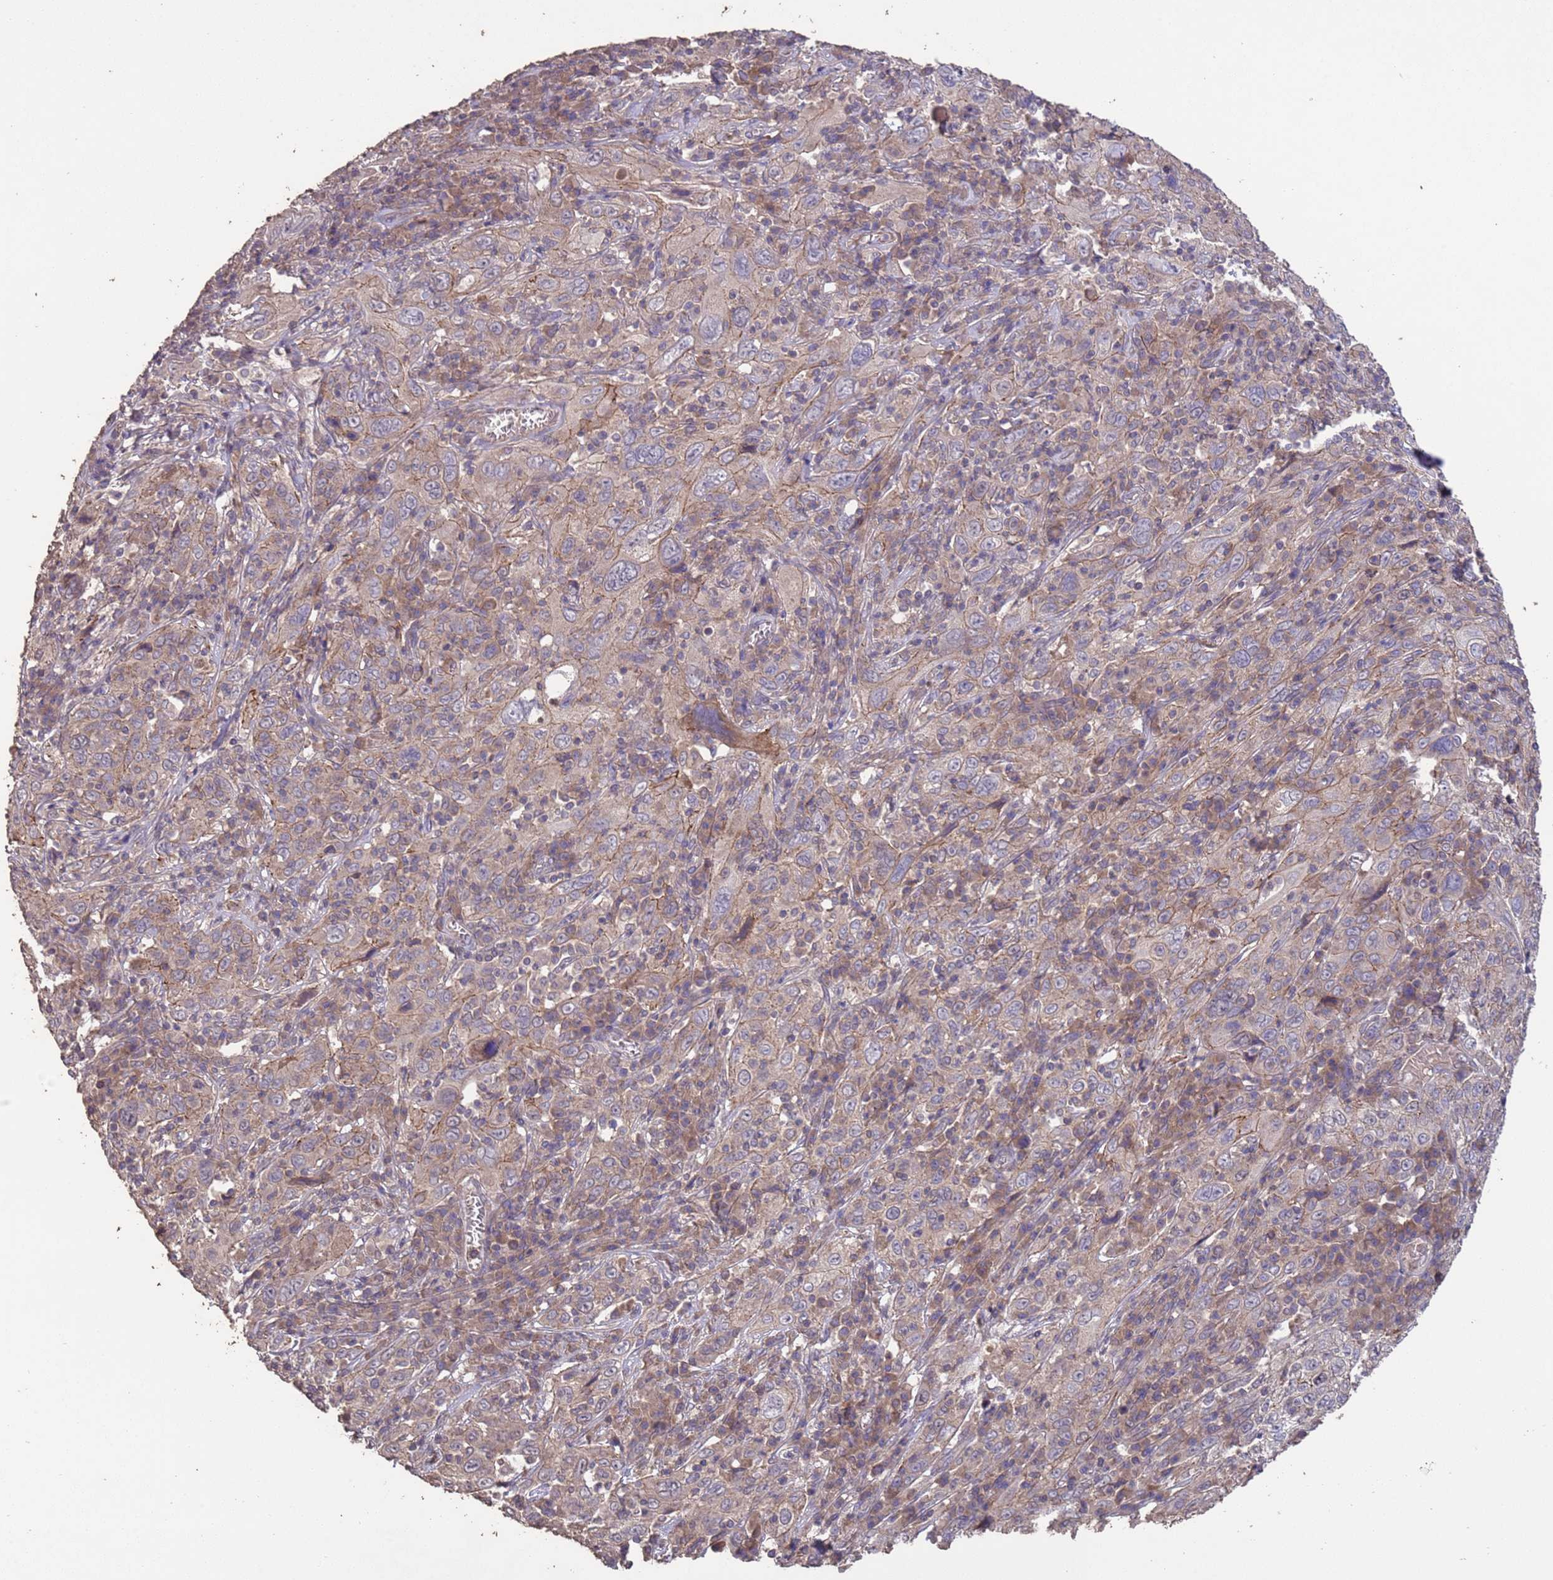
{"staining": {"intensity": "weak", "quantity": "25%-75%", "location": "cytoplasmic/membranous"}, "tissue": "cervical cancer", "cell_type": "Tumor cells", "image_type": "cancer", "snomed": [{"axis": "morphology", "description": "Squamous cell carcinoma, NOS"}, {"axis": "topography", "description": "Cervix"}], "caption": "Protein staining exhibits weak cytoplasmic/membranous staining in approximately 25%-75% of tumor cells in cervical cancer (squamous cell carcinoma).", "gene": "SLC9B2", "patient": {"sex": "female", "age": 46}}